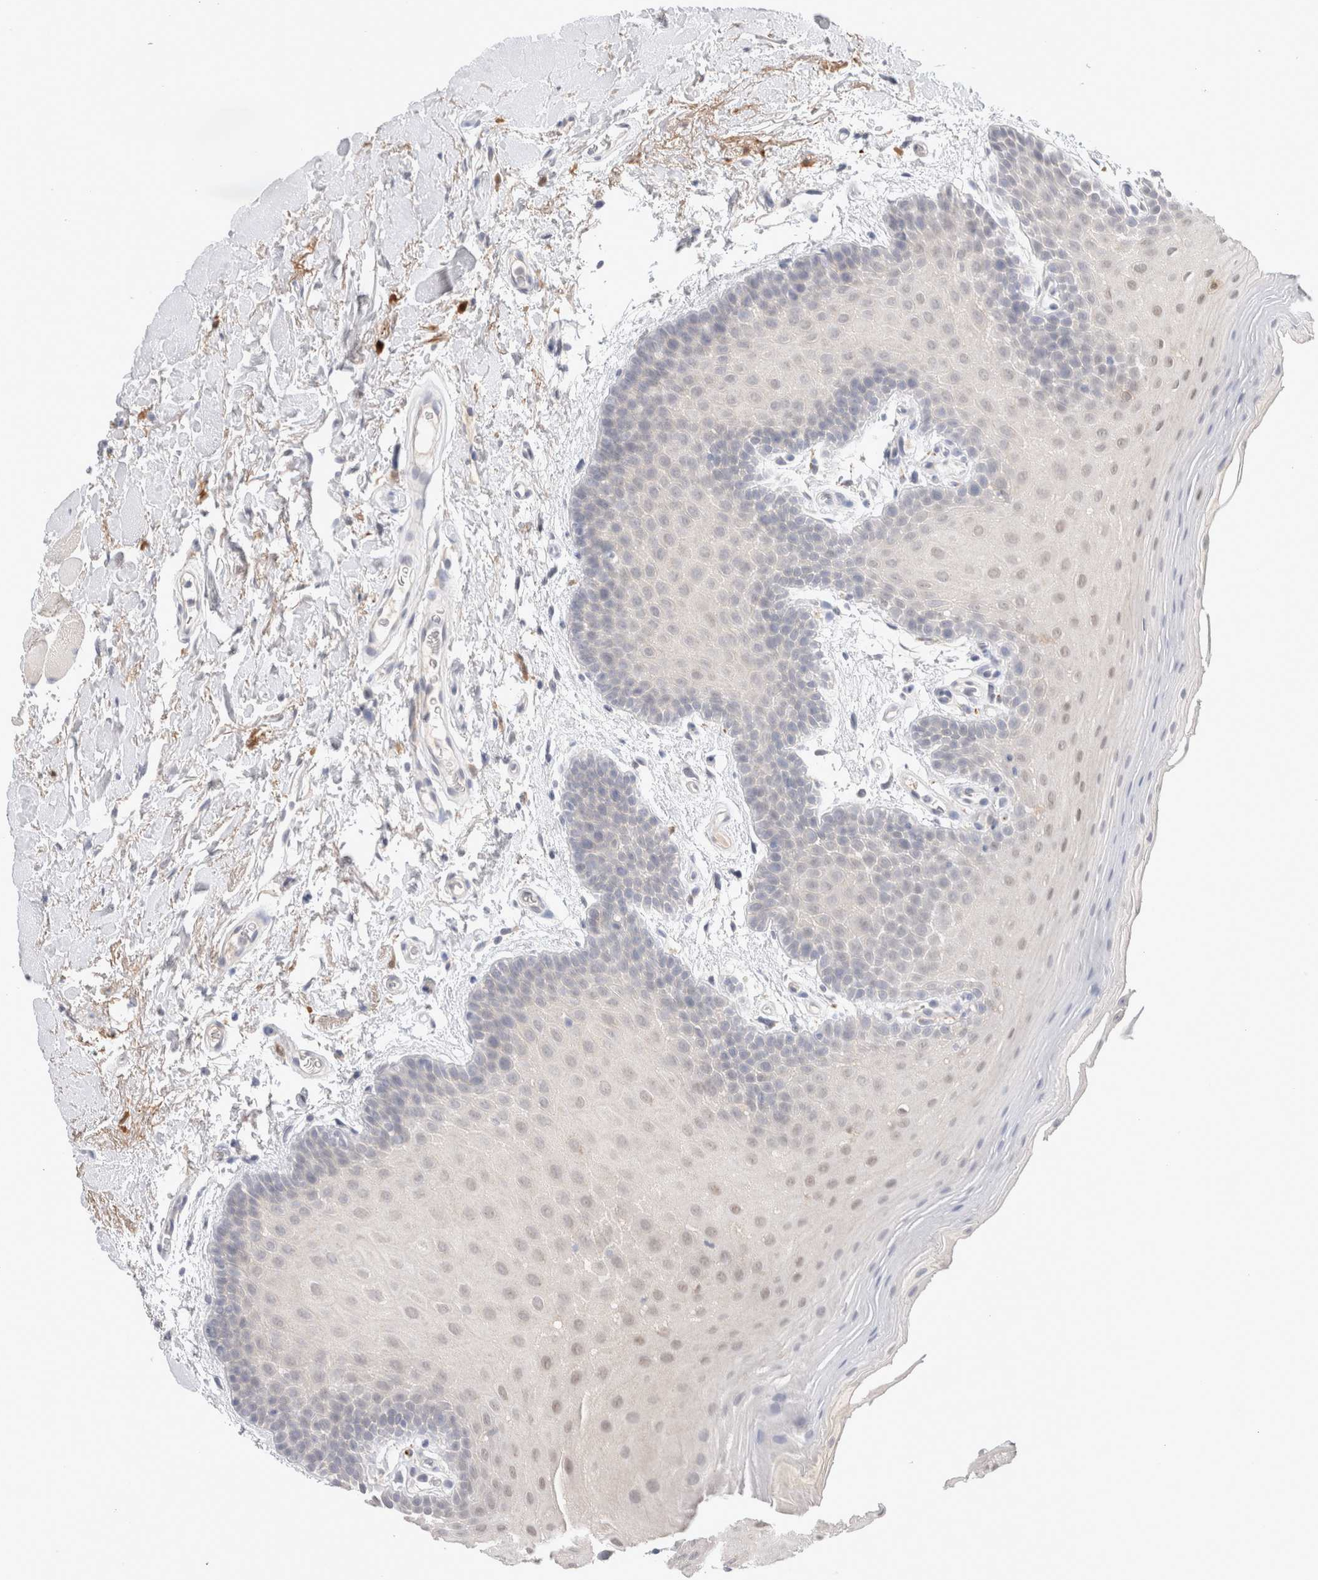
{"staining": {"intensity": "weak", "quantity": "<25%", "location": "nuclear"}, "tissue": "oral mucosa", "cell_type": "Squamous epithelial cells", "image_type": "normal", "snomed": [{"axis": "morphology", "description": "Normal tissue, NOS"}, {"axis": "topography", "description": "Oral tissue"}], "caption": "Squamous epithelial cells are negative for brown protein staining in benign oral mucosa.", "gene": "HPGDS", "patient": {"sex": "male", "age": 62}}